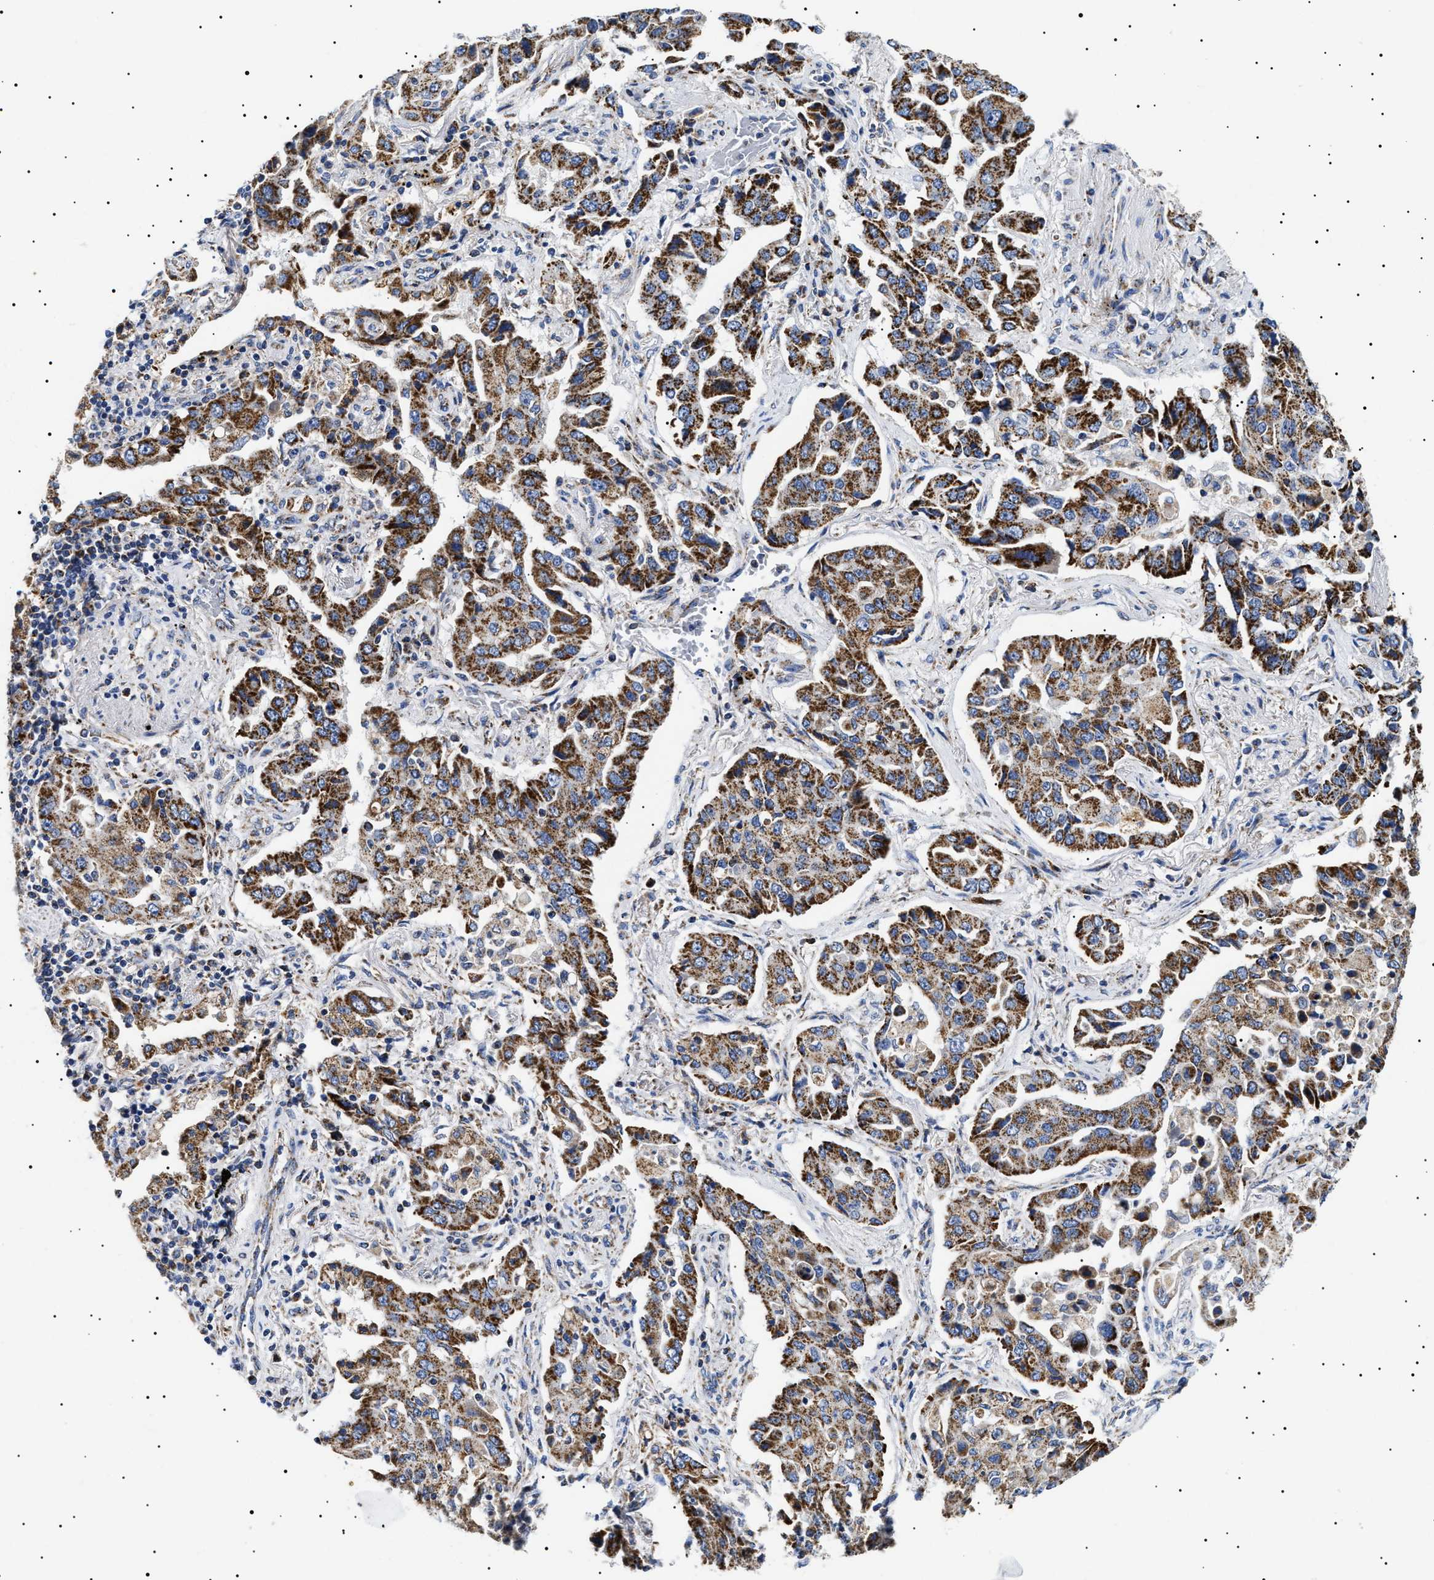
{"staining": {"intensity": "strong", "quantity": ">75%", "location": "cytoplasmic/membranous"}, "tissue": "lung cancer", "cell_type": "Tumor cells", "image_type": "cancer", "snomed": [{"axis": "morphology", "description": "Adenocarcinoma, NOS"}, {"axis": "topography", "description": "Lung"}], "caption": "Immunohistochemical staining of lung cancer (adenocarcinoma) displays high levels of strong cytoplasmic/membranous positivity in approximately >75% of tumor cells.", "gene": "CHRDL2", "patient": {"sex": "female", "age": 65}}